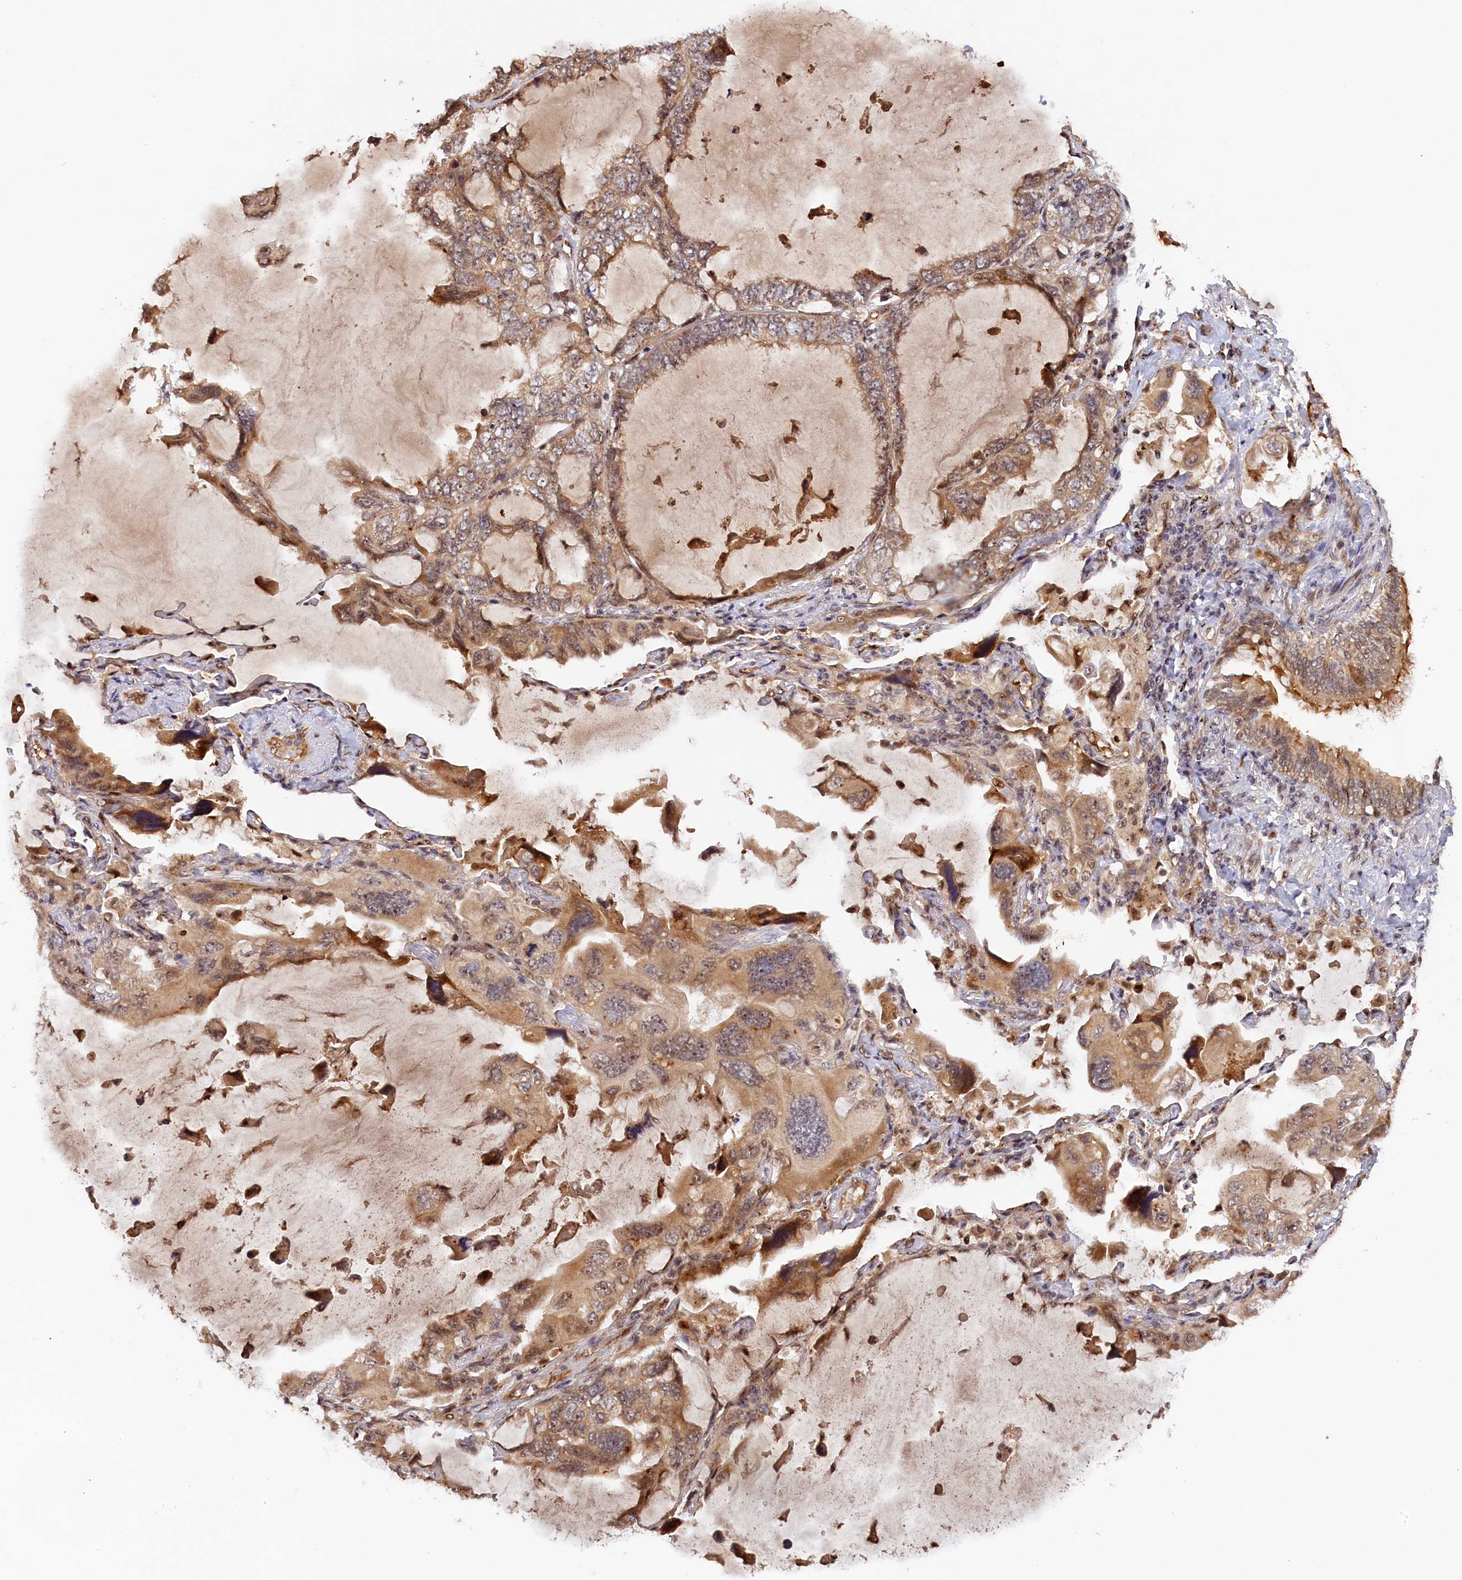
{"staining": {"intensity": "moderate", "quantity": ">75%", "location": "cytoplasmic/membranous,nuclear"}, "tissue": "lung cancer", "cell_type": "Tumor cells", "image_type": "cancer", "snomed": [{"axis": "morphology", "description": "Squamous cell carcinoma, NOS"}, {"axis": "topography", "description": "Lung"}], "caption": "Immunohistochemistry of lung squamous cell carcinoma demonstrates medium levels of moderate cytoplasmic/membranous and nuclear expression in approximately >75% of tumor cells.", "gene": "ANKRD24", "patient": {"sex": "female", "age": 73}}